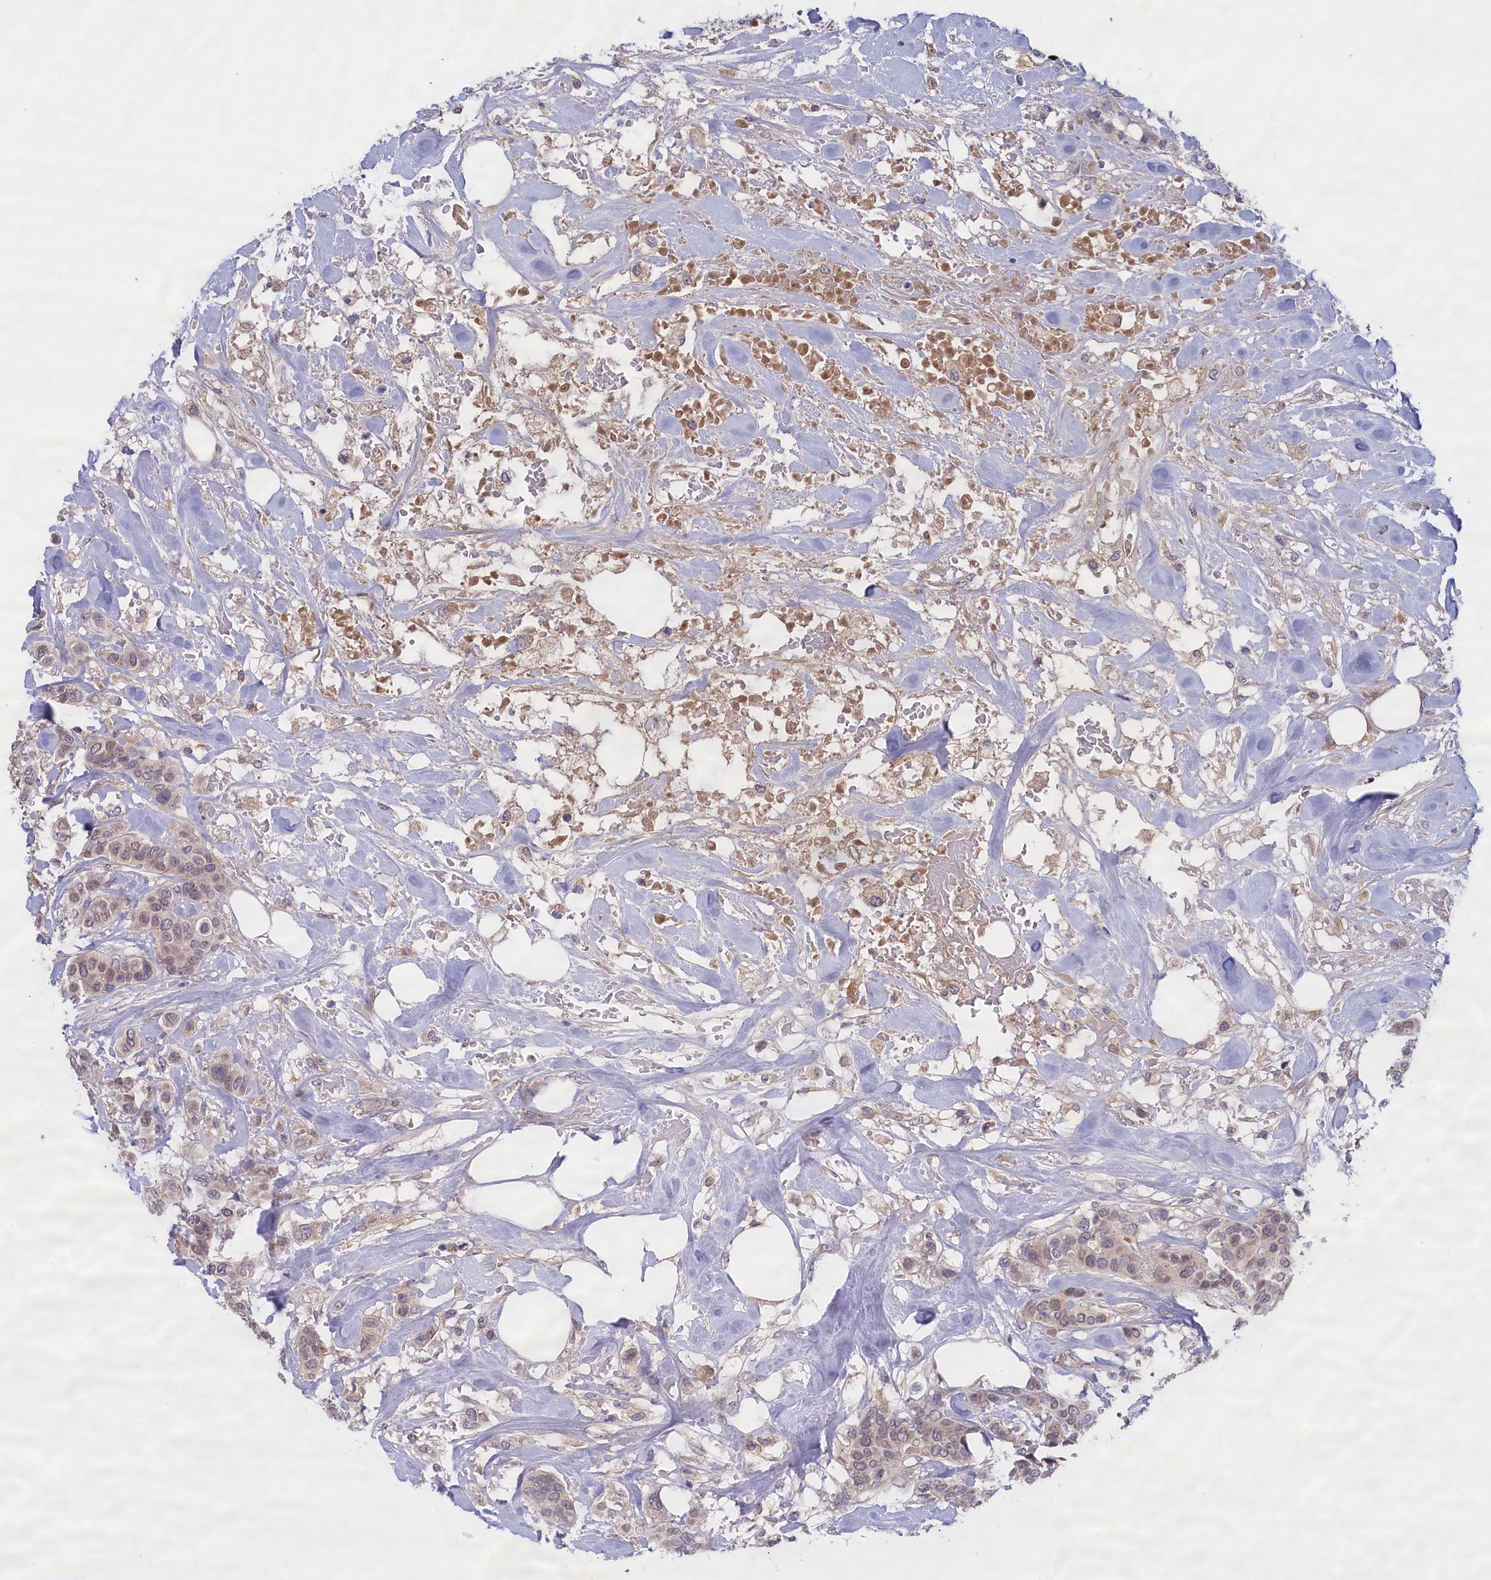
{"staining": {"intensity": "moderate", "quantity": "<25%", "location": "nuclear"}, "tissue": "breast cancer", "cell_type": "Tumor cells", "image_type": "cancer", "snomed": [{"axis": "morphology", "description": "Lobular carcinoma"}, {"axis": "topography", "description": "Breast"}], "caption": "Immunohistochemical staining of human breast cancer exhibits low levels of moderate nuclear protein staining in approximately <25% of tumor cells.", "gene": "IGFALS", "patient": {"sex": "female", "age": 51}}